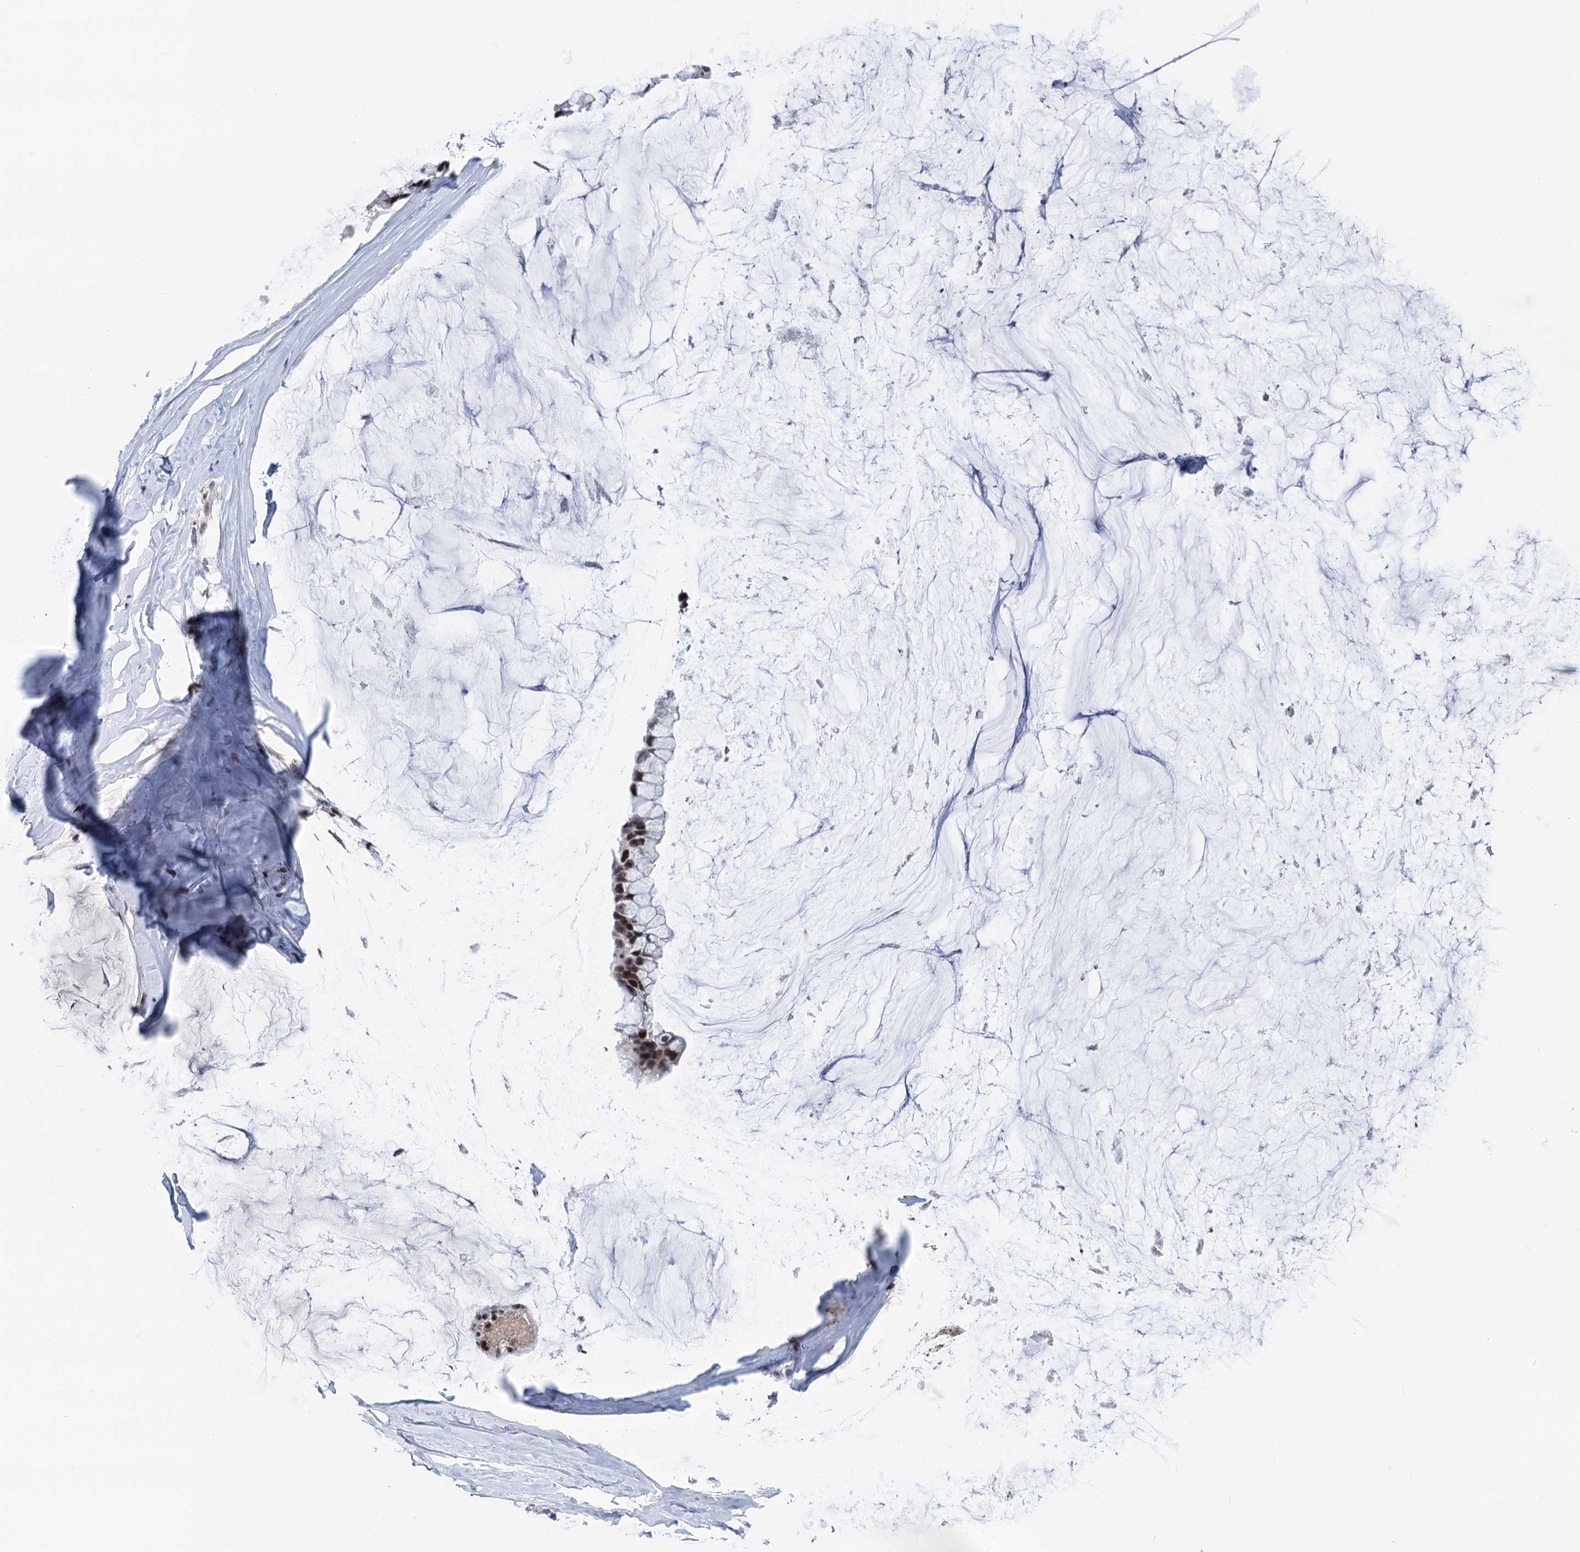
{"staining": {"intensity": "moderate", "quantity": ">75%", "location": "nuclear"}, "tissue": "ovarian cancer", "cell_type": "Tumor cells", "image_type": "cancer", "snomed": [{"axis": "morphology", "description": "Cystadenocarcinoma, mucinous, NOS"}, {"axis": "topography", "description": "Ovary"}], "caption": "Brown immunohistochemical staining in ovarian cancer reveals moderate nuclear positivity in approximately >75% of tumor cells.", "gene": "ZCCHC10", "patient": {"sex": "female", "age": 39}}